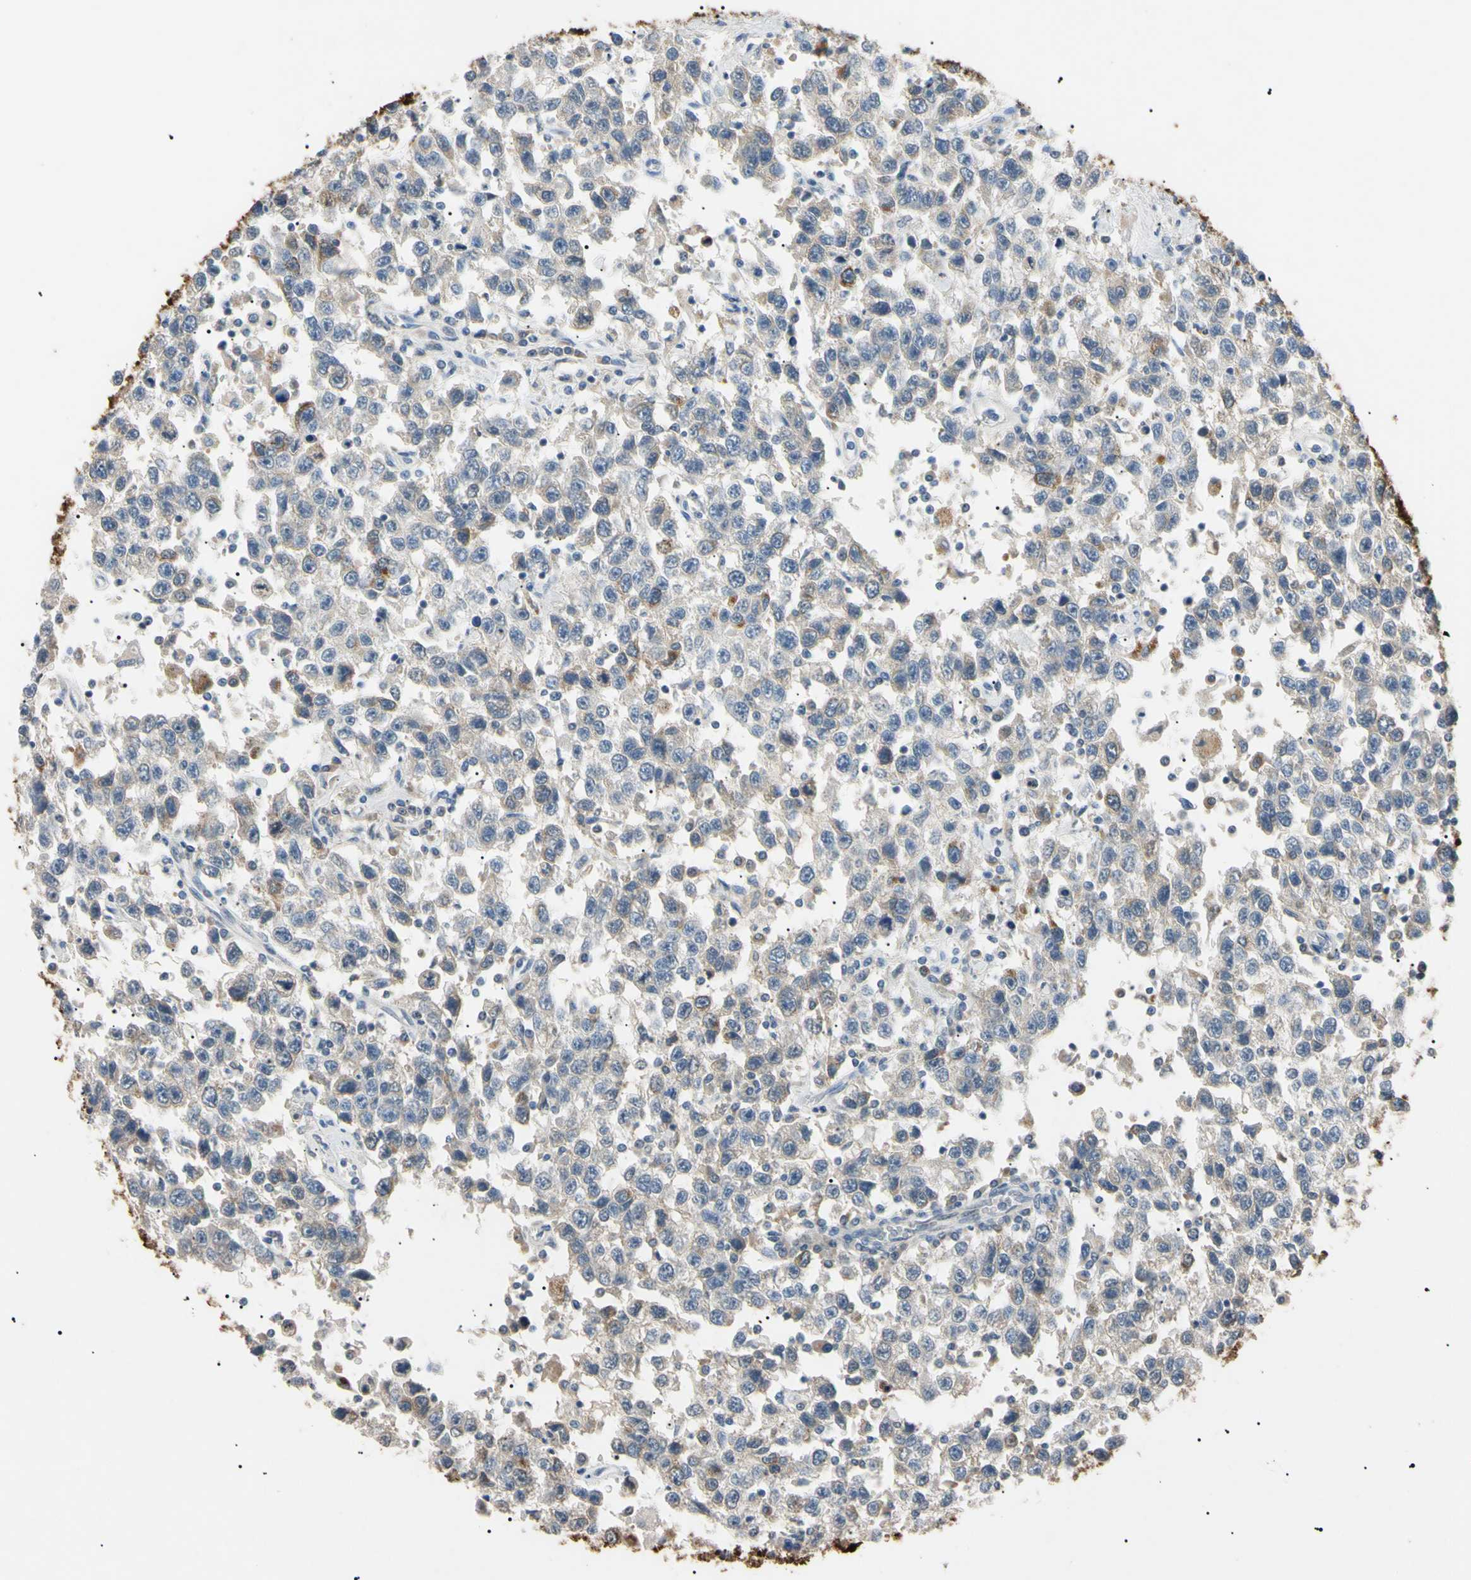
{"staining": {"intensity": "weak", "quantity": "25%-75%", "location": "cytoplasmic/membranous"}, "tissue": "testis cancer", "cell_type": "Tumor cells", "image_type": "cancer", "snomed": [{"axis": "morphology", "description": "Seminoma, NOS"}, {"axis": "topography", "description": "Testis"}], "caption": "Immunohistochemistry (IHC) micrograph of testis seminoma stained for a protein (brown), which exhibits low levels of weak cytoplasmic/membranous positivity in approximately 25%-75% of tumor cells.", "gene": "CGB3", "patient": {"sex": "male", "age": 41}}